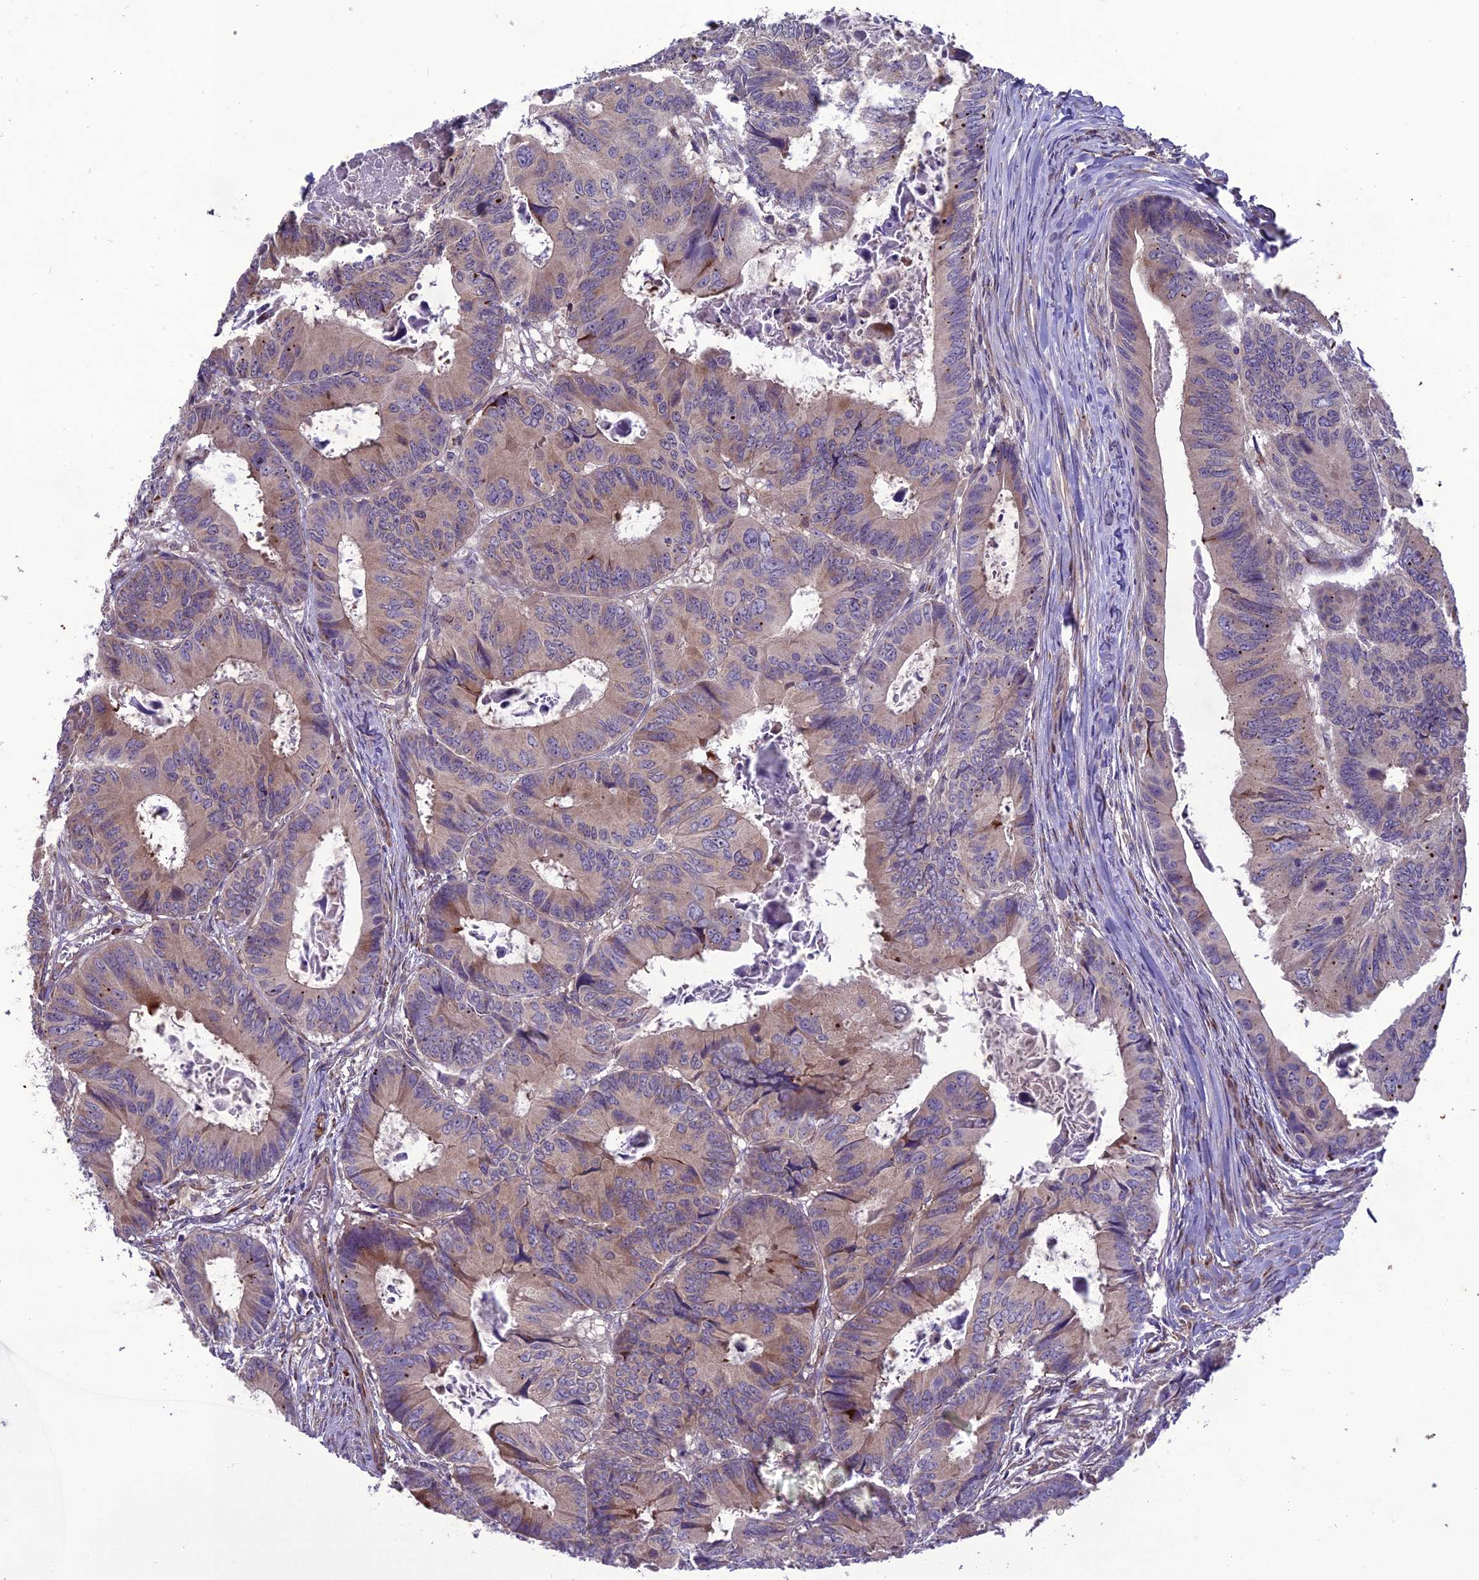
{"staining": {"intensity": "weak", "quantity": "25%-75%", "location": "cytoplasmic/membranous"}, "tissue": "colorectal cancer", "cell_type": "Tumor cells", "image_type": "cancer", "snomed": [{"axis": "morphology", "description": "Adenocarcinoma, NOS"}, {"axis": "topography", "description": "Colon"}], "caption": "Immunohistochemistry image of human colorectal cancer (adenocarcinoma) stained for a protein (brown), which shows low levels of weak cytoplasmic/membranous staining in about 25%-75% of tumor cells.", "gene": "CENPL", "patient": {"sex": "male", "age": 85}}